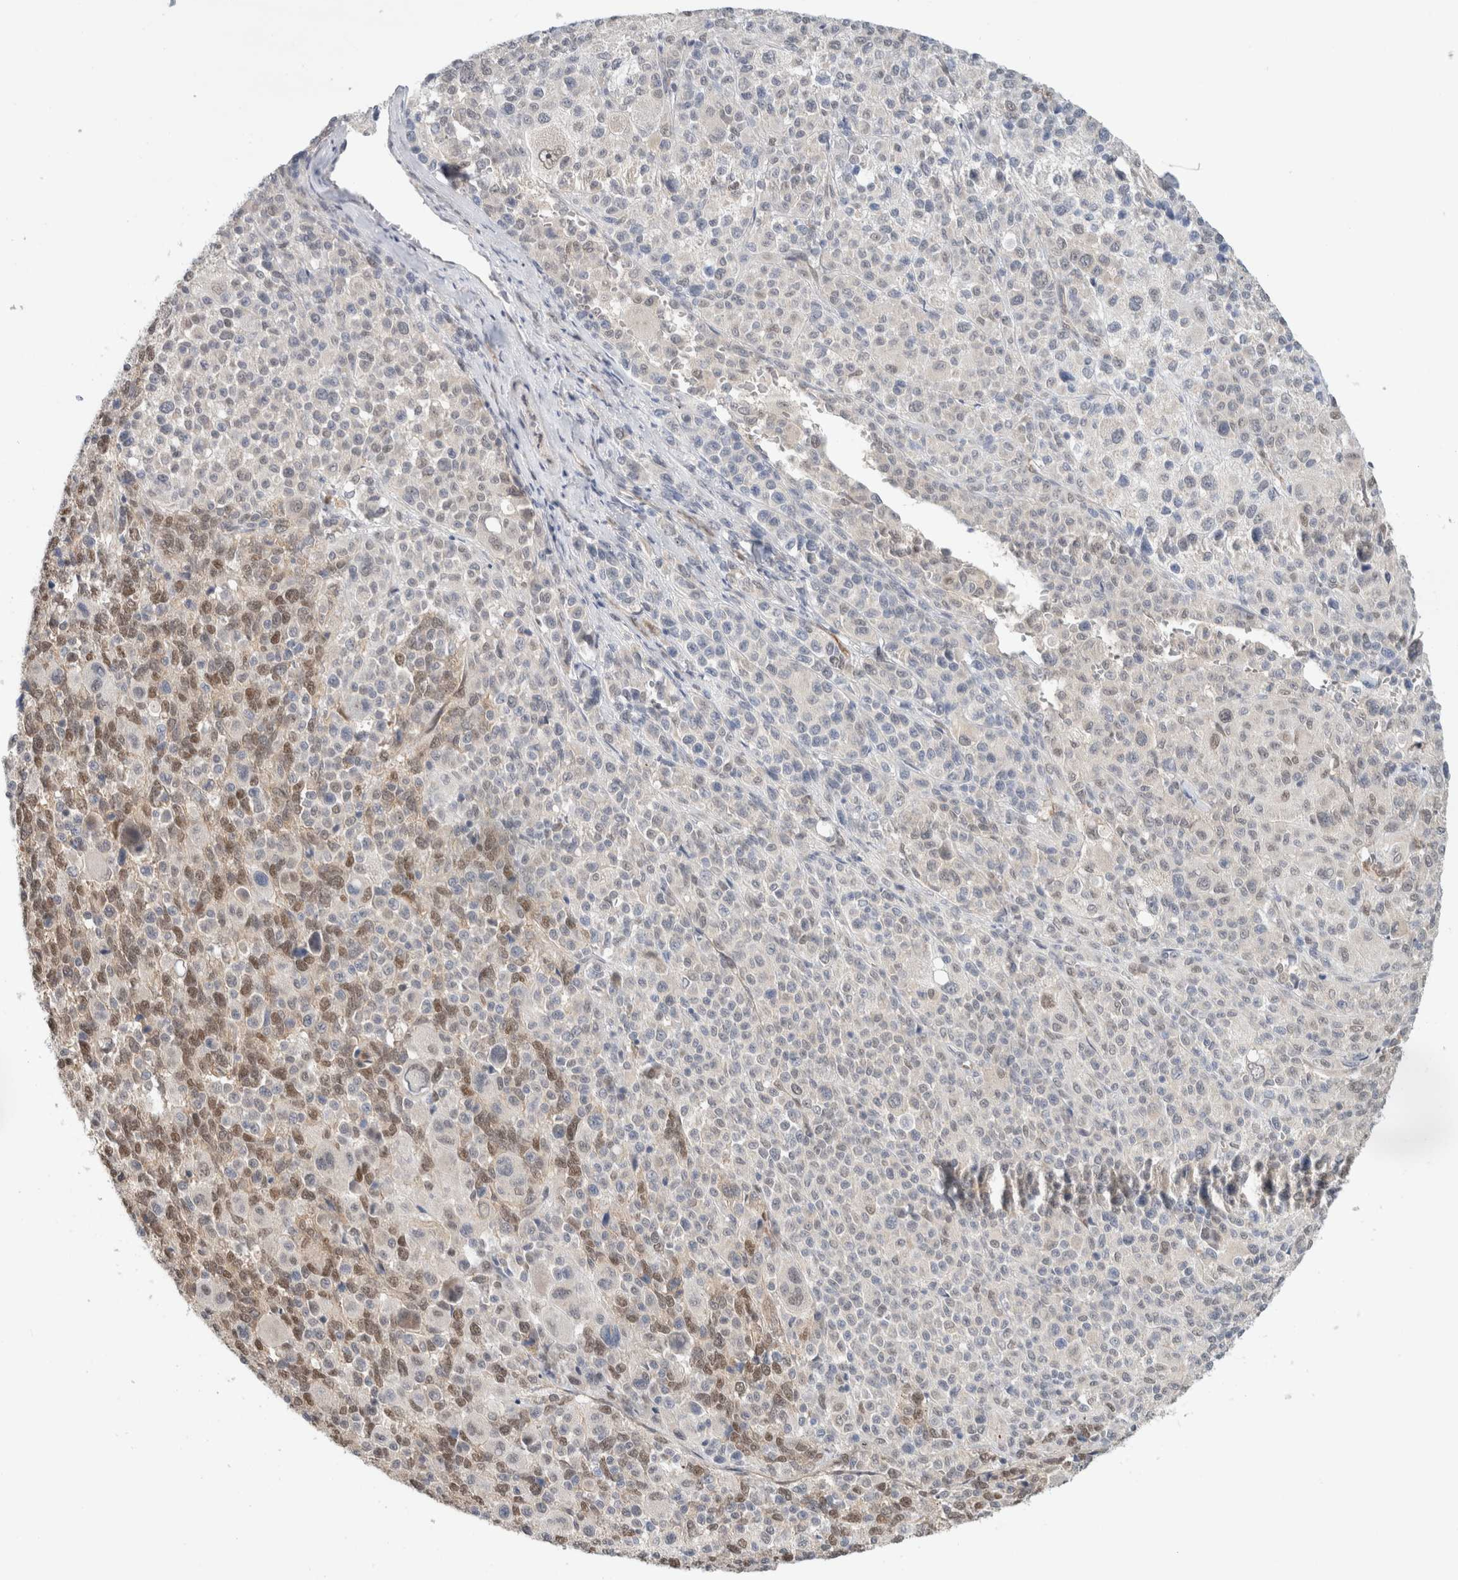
{"staining": {"intensity": "moderate", "quantity": "<25%", "location": "nuclear"}, "tissue": "melanoma", "cell_type": "Tumor cells", "image_type": "cancer", "snomed": [{"axis": "morphology", "description": "Malignant melanoma, Metastatic site"}, {"axis": "topography", "description": "Skin"}], "caption": "Melanoma stained for a protein (brown) exhibits moderate nuclear positive staining in approximately <25% of tumor cells.", "gene": "EIF4G3", "patient": {"sex": "female", "age": 74}}